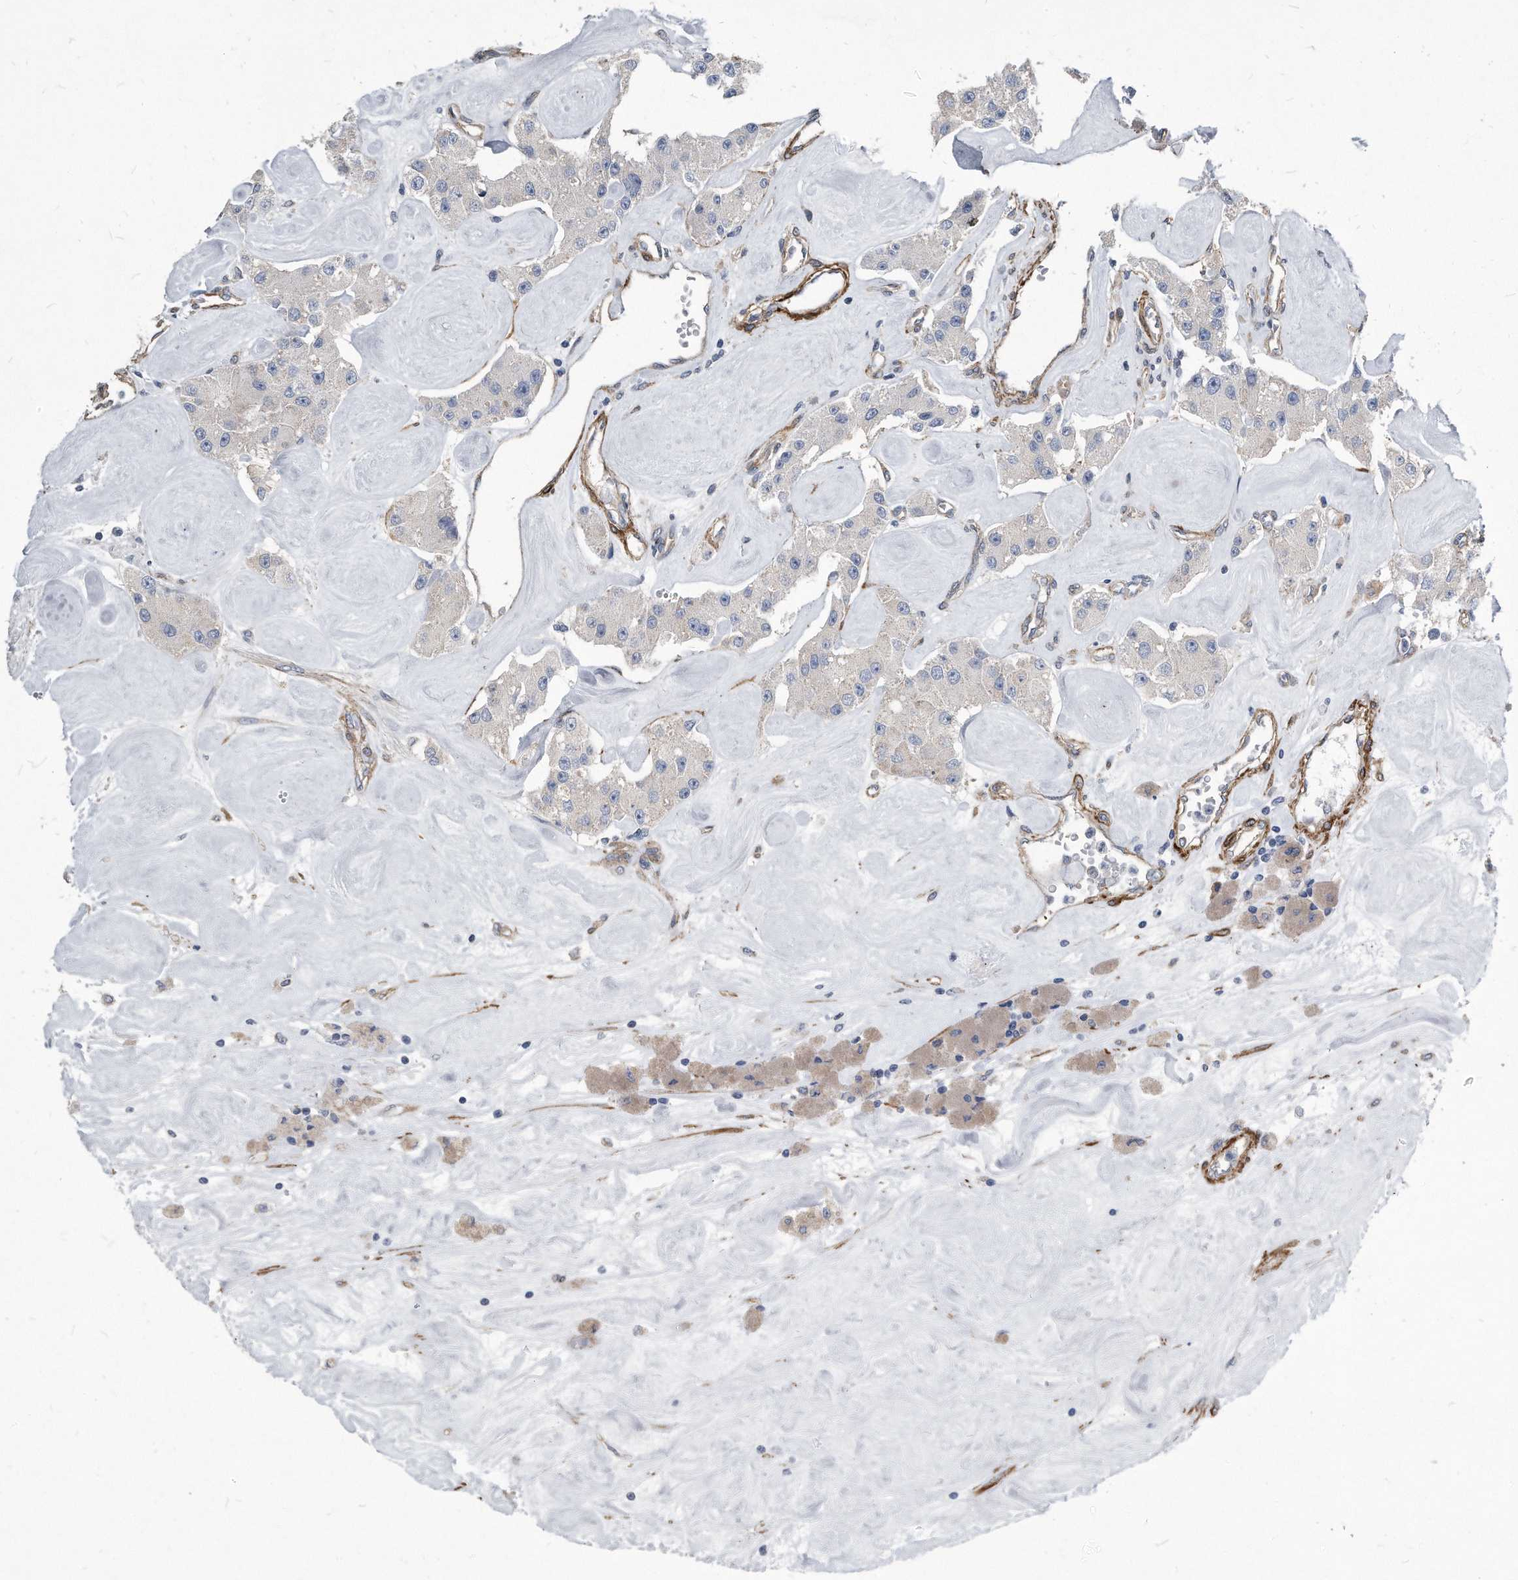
{"staining": {"intensity": "negative", "quantity": "none", "location": "none"}, "tissue": "carcinoid", "cell_type": "Tumor cells", "image_type": "cancer", "snomed": [{"axis": "morphology", "description": "Carcinoid, malignant, NOS"}, {"axis": "topography", "description": "Pancreas"}], "caption": "This is an immunohistochemistry (IHC) photomicrograph of carcinoid (malignant). There is no positivity in tumor cells.", "gene": "EIF2B4", "patient": {"sex": "male", "age": 41}}